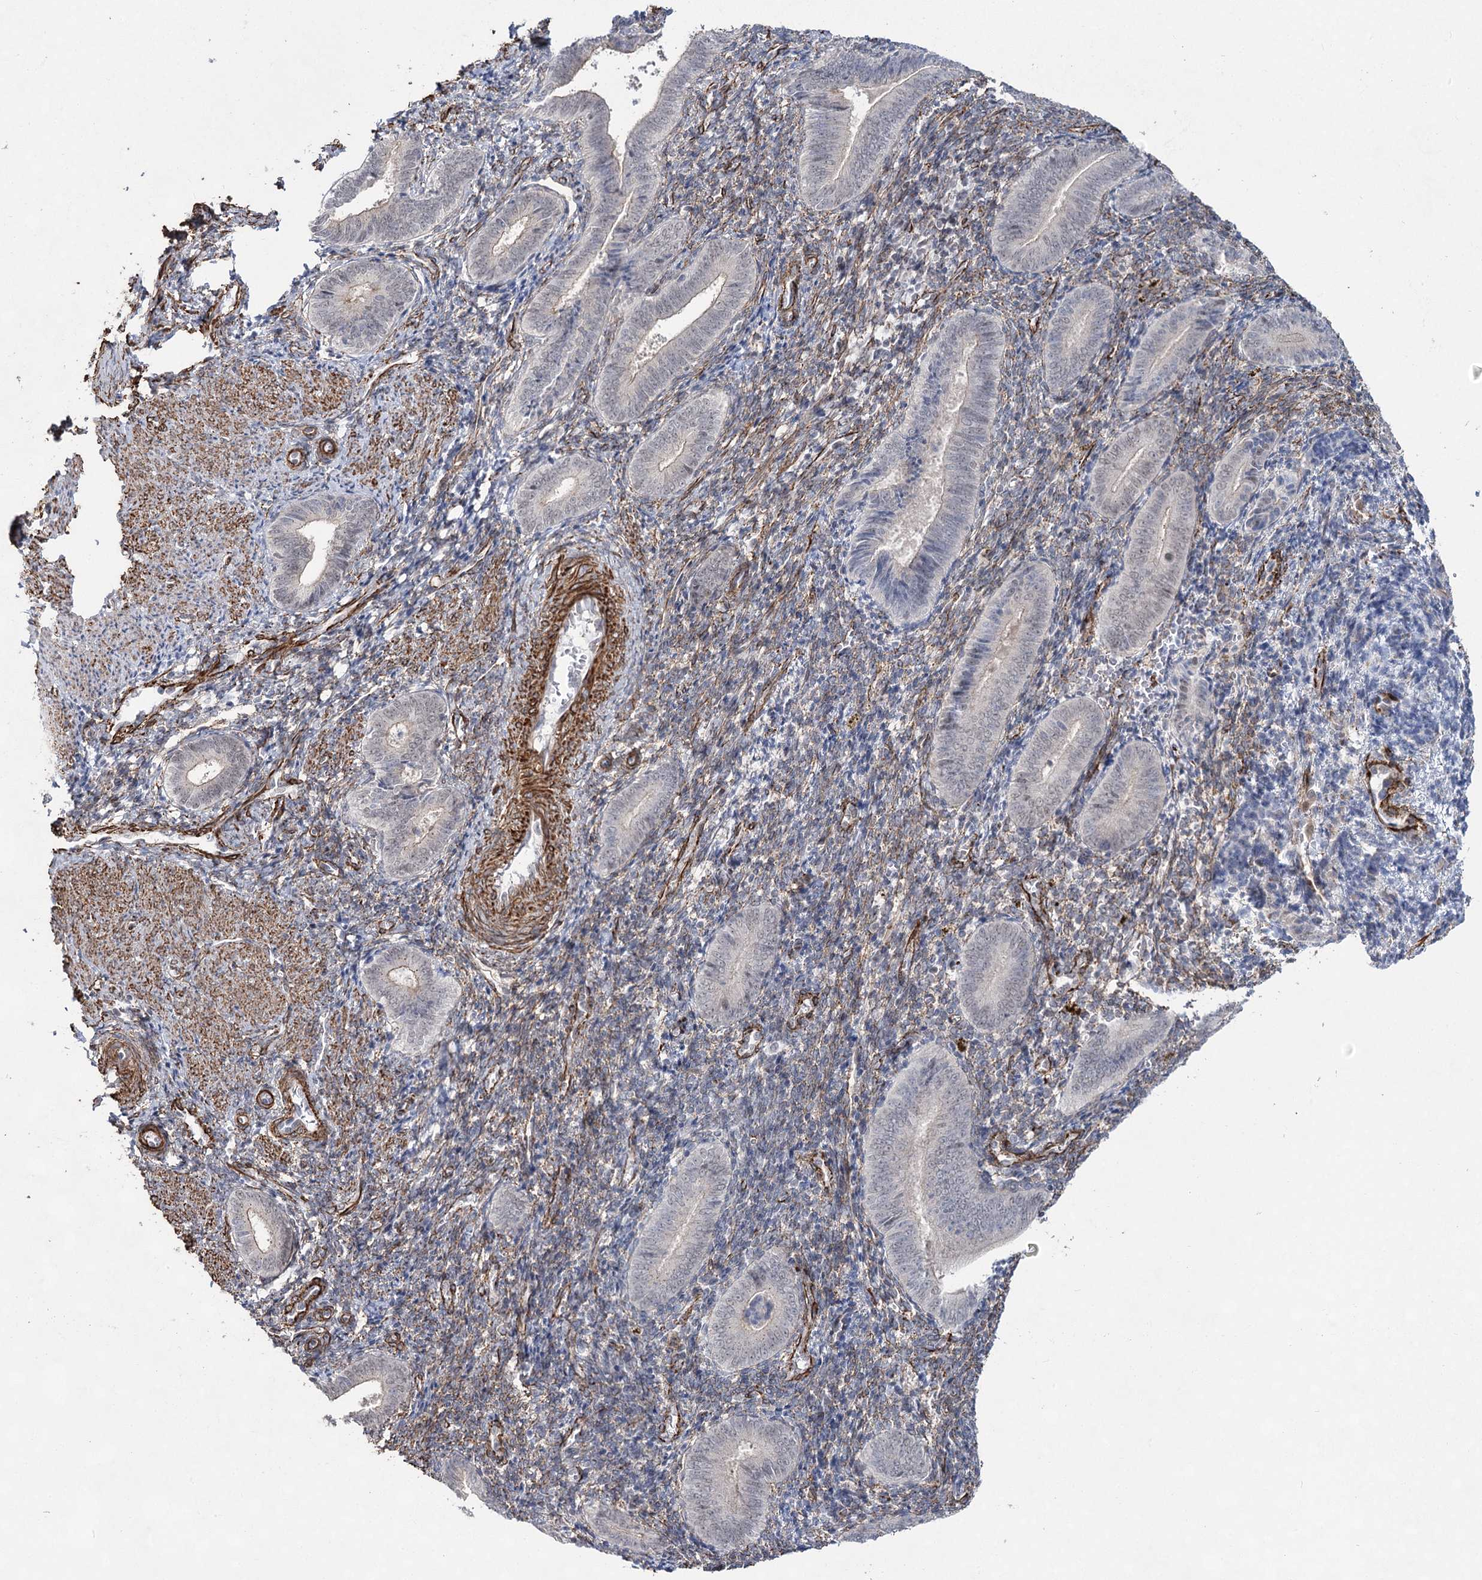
{"staining": {"intensity": "weak", "quantity": "<25%", "location": "cytoplasmic/membranous"}, "tissue": "endometrium", "cell_type": "Cells in endometrial stroma", "image_type": "normal", "snomed": [{"axis": "morphology", "description": "Normal tissue, NOS"}, {"axis": "topography", "description": "Uterus"}, {"axis": "topography", "description": "Endometrium"}], "caption": "Immunohistochemical staining of normal endometrium demonstrates no significant expression in cells in endometrial stroma.", "gene": "CWF19L1", "patient": {"sex": "female", "age": 33}}